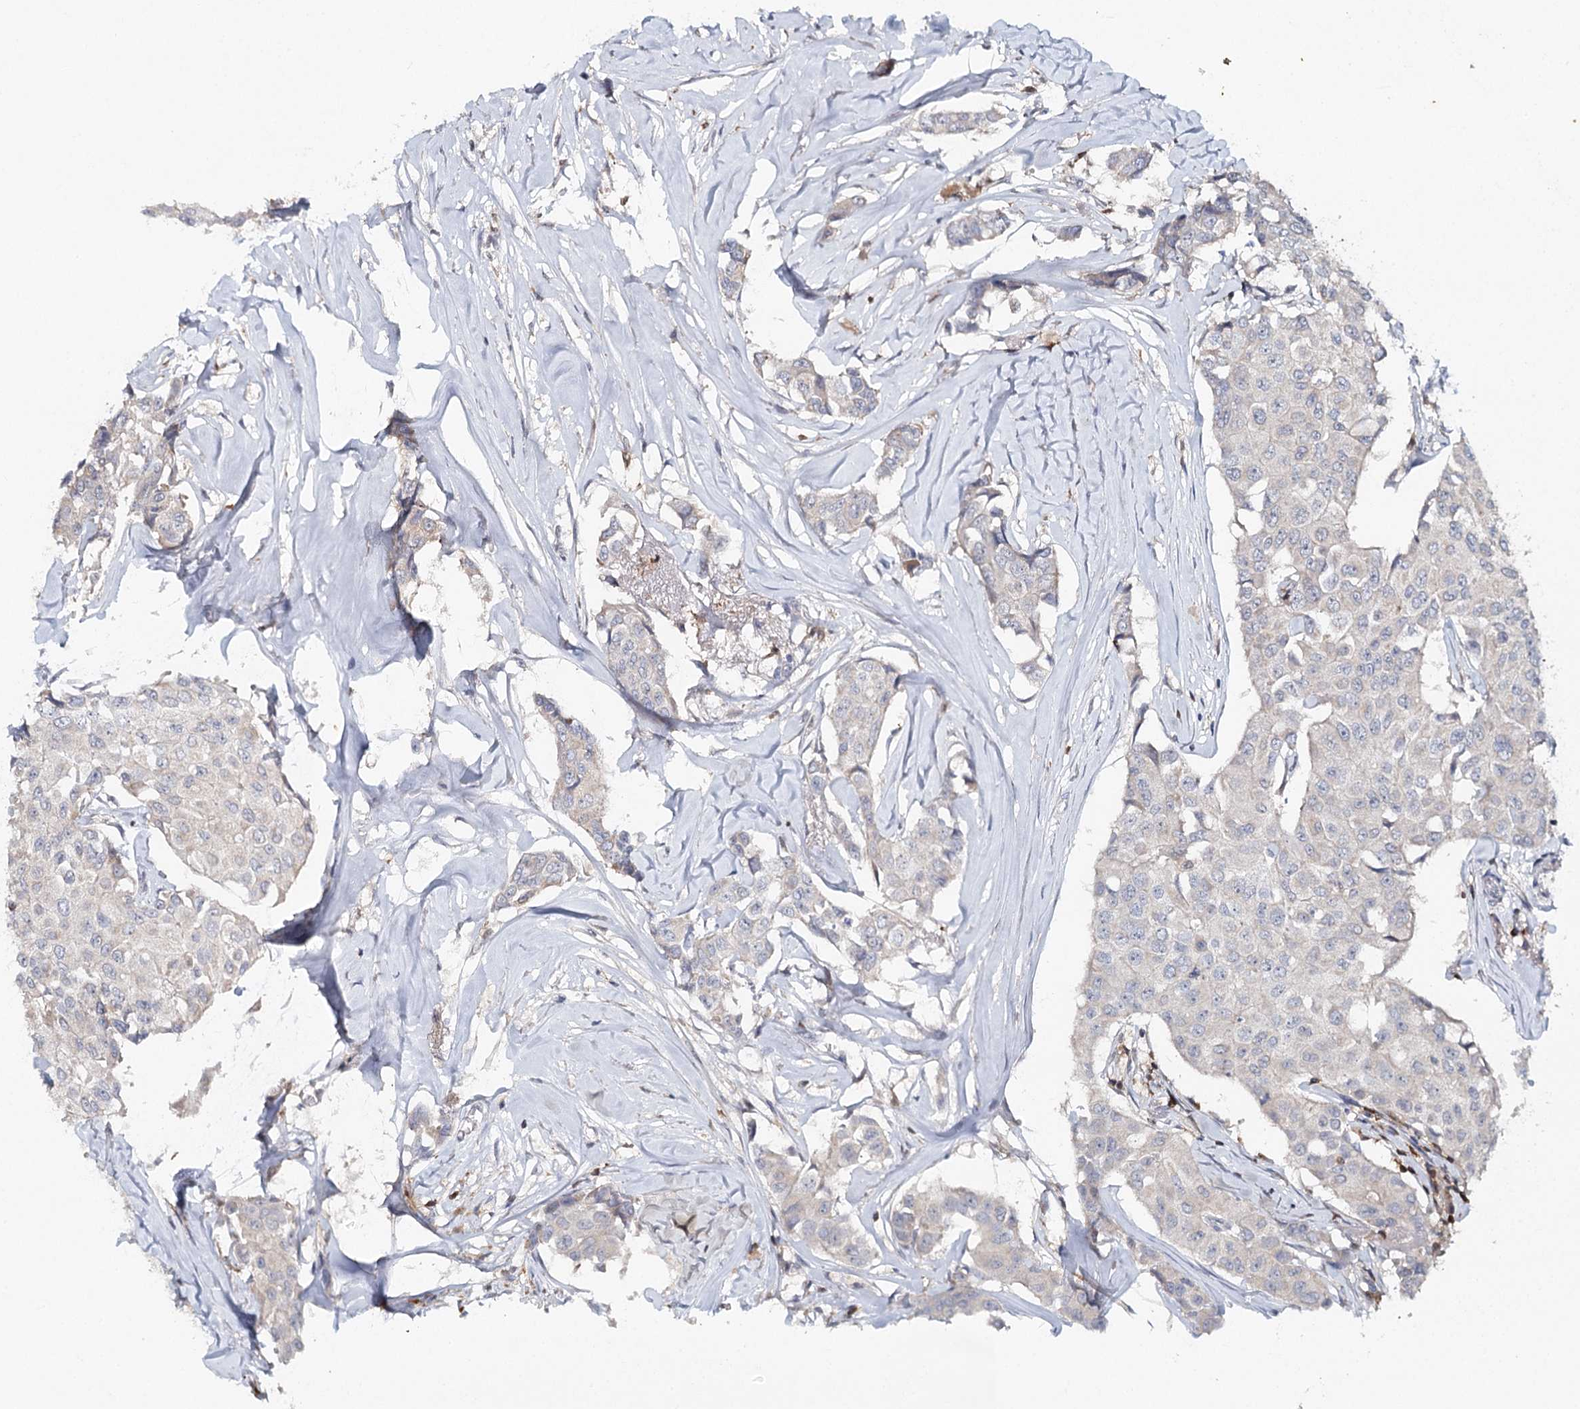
{"staining": {"intensity": "negative", "quantity": "none", "location": "none"}, "tissue": "breast cancer", "cell_type": "Tumor cells", "image_type": "cancer", "snomed": [{"axis": "morphology", "description": "Duct carcinoma"}, {"axis": "topography", "description": "Breast"}], "caption": "IHC of human breast intraductal carcinoma displays no staining in tumor cells.", "gene": "SLC41A2", "patient": {"sex": "female", "age": 80}}